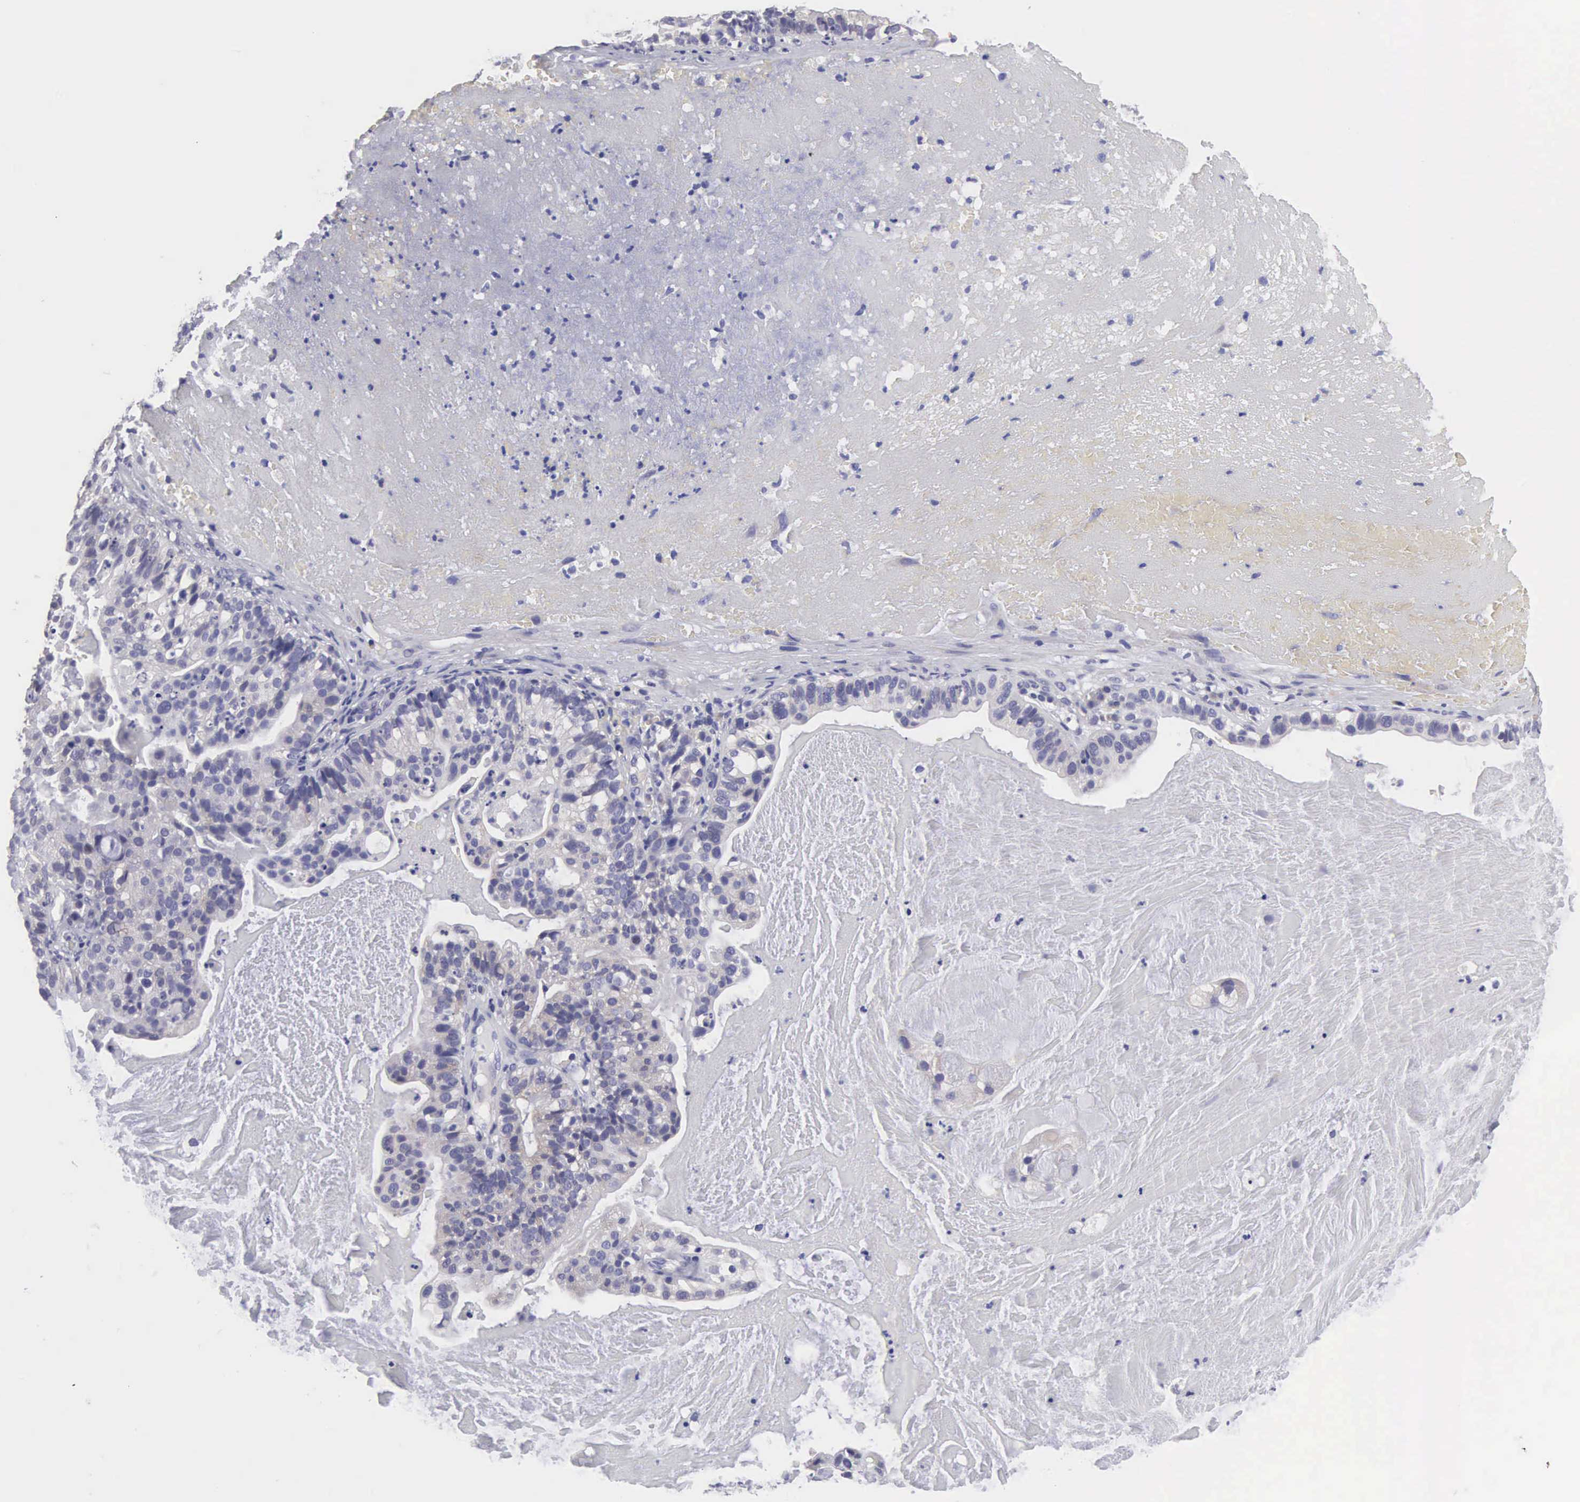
{"staining": {"intensity": "negative", "quantity": "none", "location": "none"}, "tissue": "cervical cancer", "cell_type": "Tumor cells", "image_type": "cancer", "snomed": [{"axis": "morphology", "description": "Adenocarcinoma, NOS"}, {"axis": "topography", "description": "Cervix"}], "caption": "Immunohistochemical staining of human cervical cancer displays no significant expression in tumor cells.", "gene": "SLITRK4", "patient": {"sex": "female", "age": 41}}